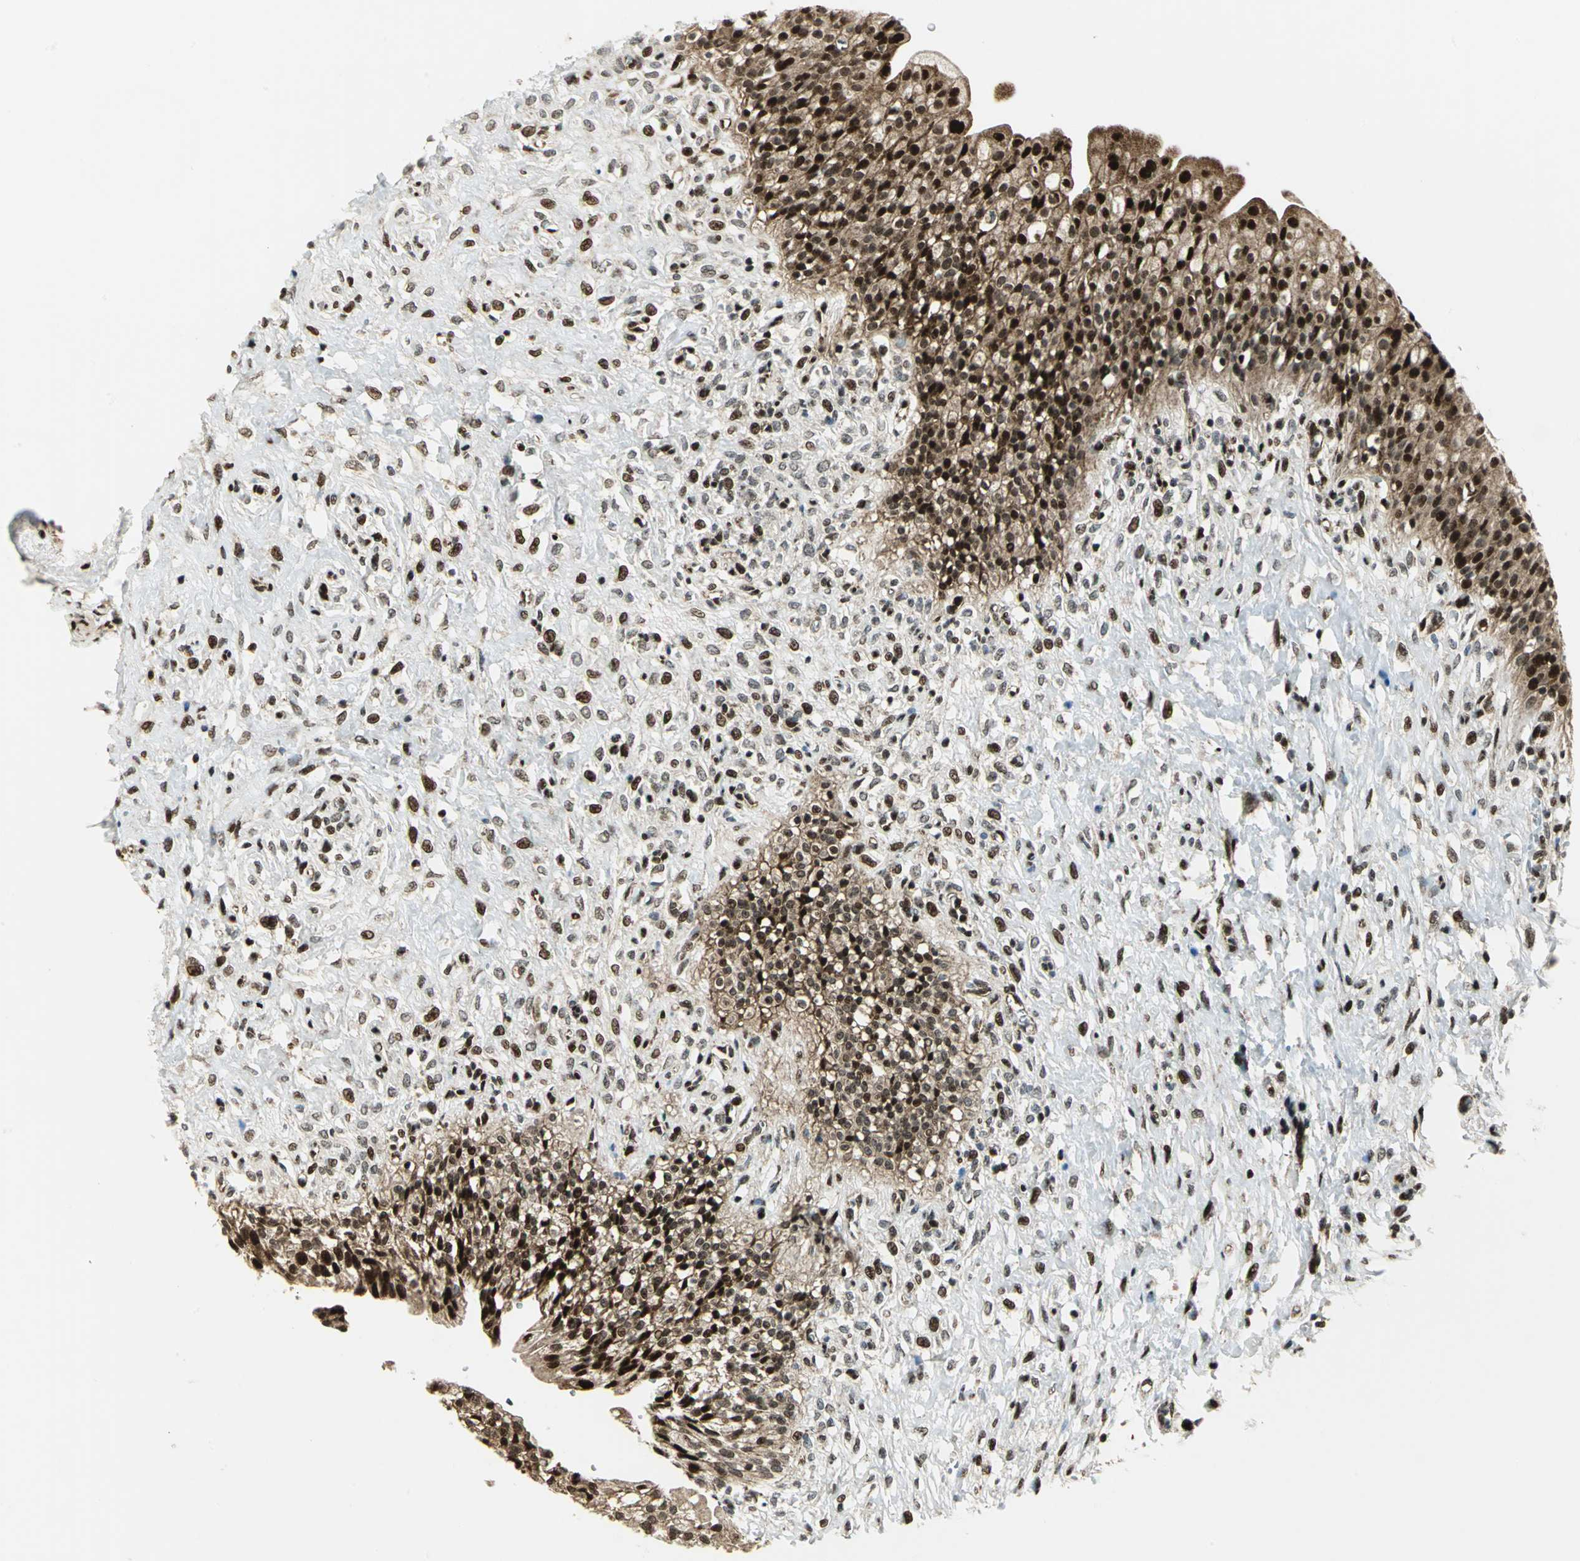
{"staining": {"intensity": "strong", "quantity": ">75%", "location": "cytoplasmic/membranous,nuclear"}, "tissue": "urinary bladder", "cell_type": "Urothelial cells", "image_type": "normal", "snomed": [{"axis": "morphology", "description": "Normal tissue, NOS"}, {"axis": "topography", "description": "Urinary bladder"}], "caption": "Urinary bladder stained with immunohistochemistry exhibits strong cytoplasmic/membranous,nuclear positivity in about >75% of urothelial cells.", "gene": "COPS5", "patient": {"sex": "female", "age": 80}}